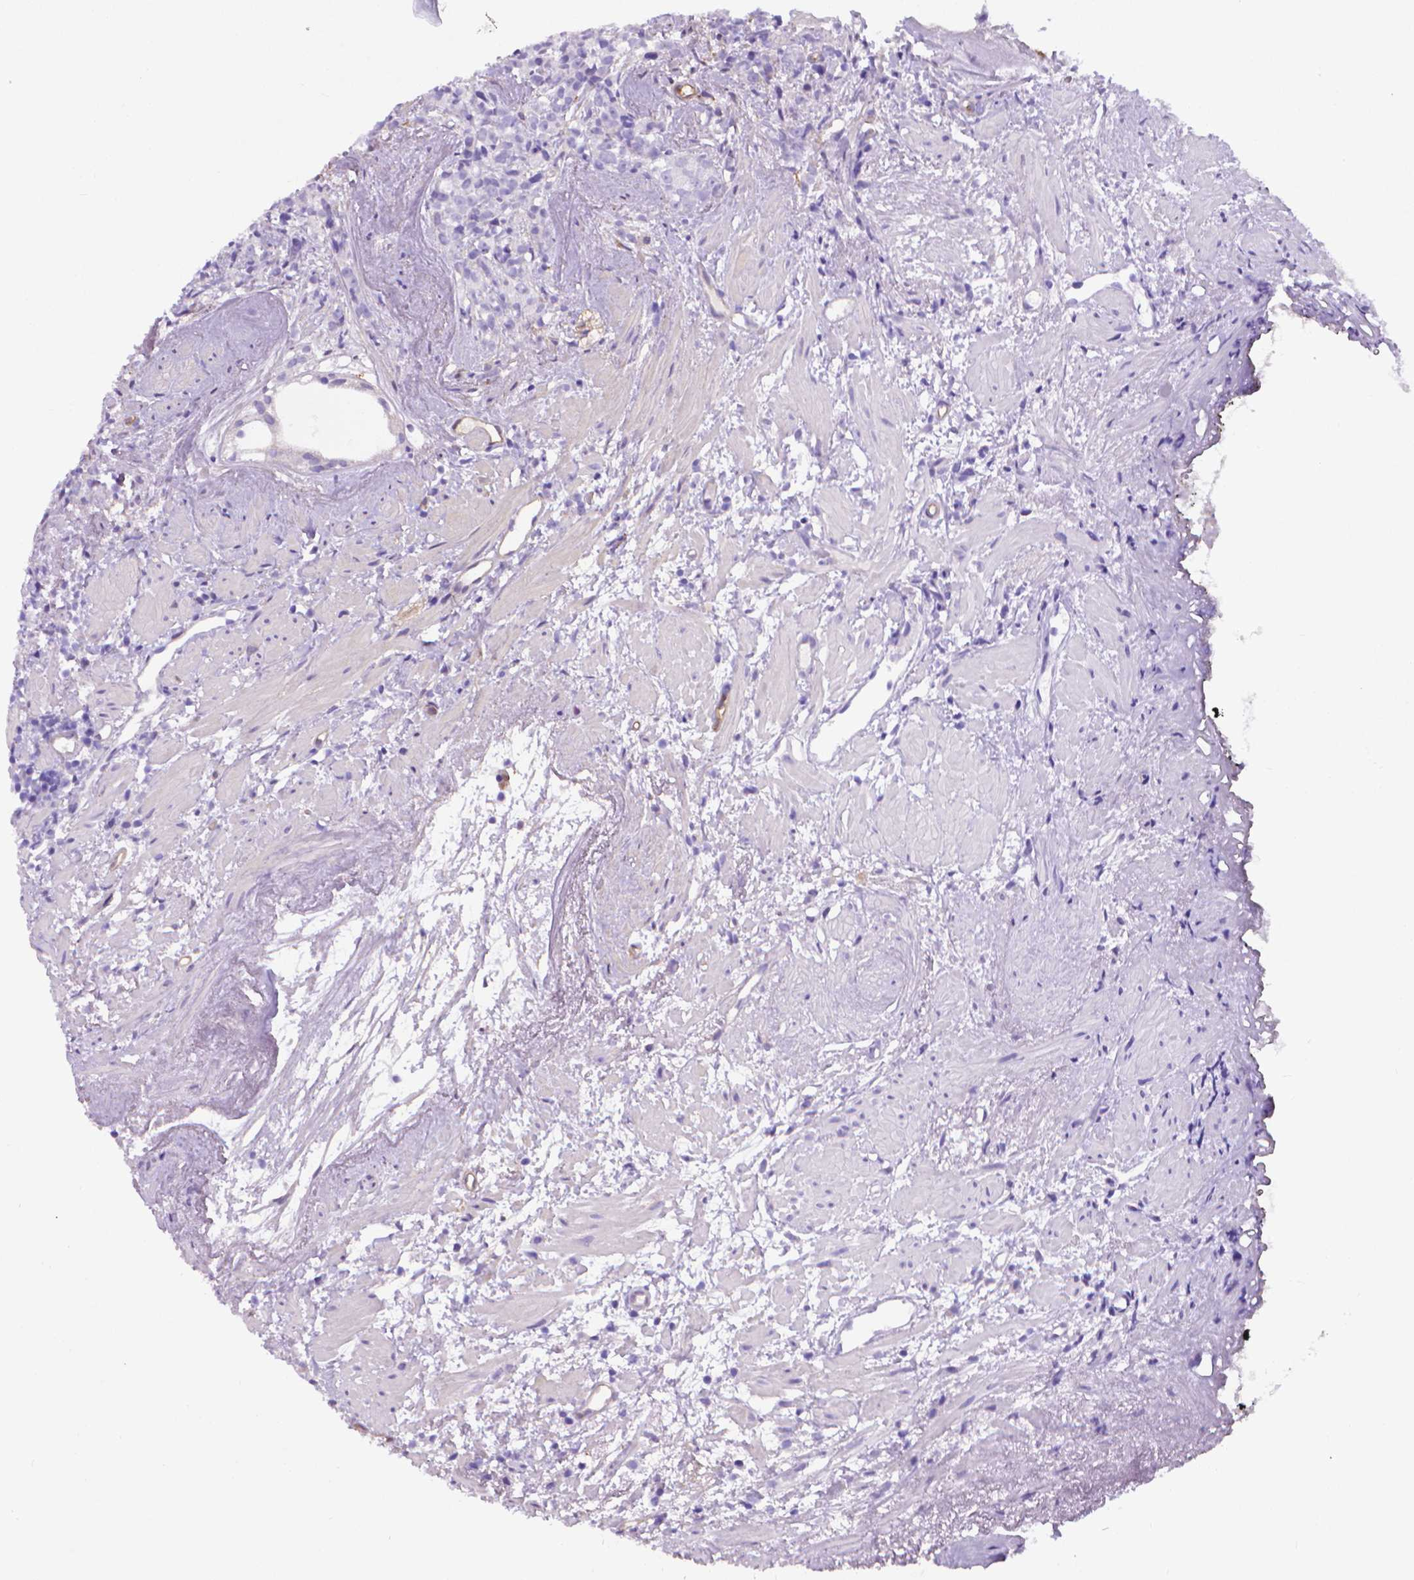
{"staining": {"intensity": "negative", "quantity": "none", "location": "none"}, "tissue": "prostate cancer", "cell_type": "Tumor cells", "image_type": "cancer", "snomed": [{"axis": "morphology", "description": "Adenocarcinoma, High grade"}, {"axis": "topography", "description": "Prostate"}], "caption": "Histopathology image shows no significant protein staining in tumor cells of prostate adenocarcinoma (high-grade).", "gene": "CLIC4", "patient": {"sex": "male", "age": 83}}